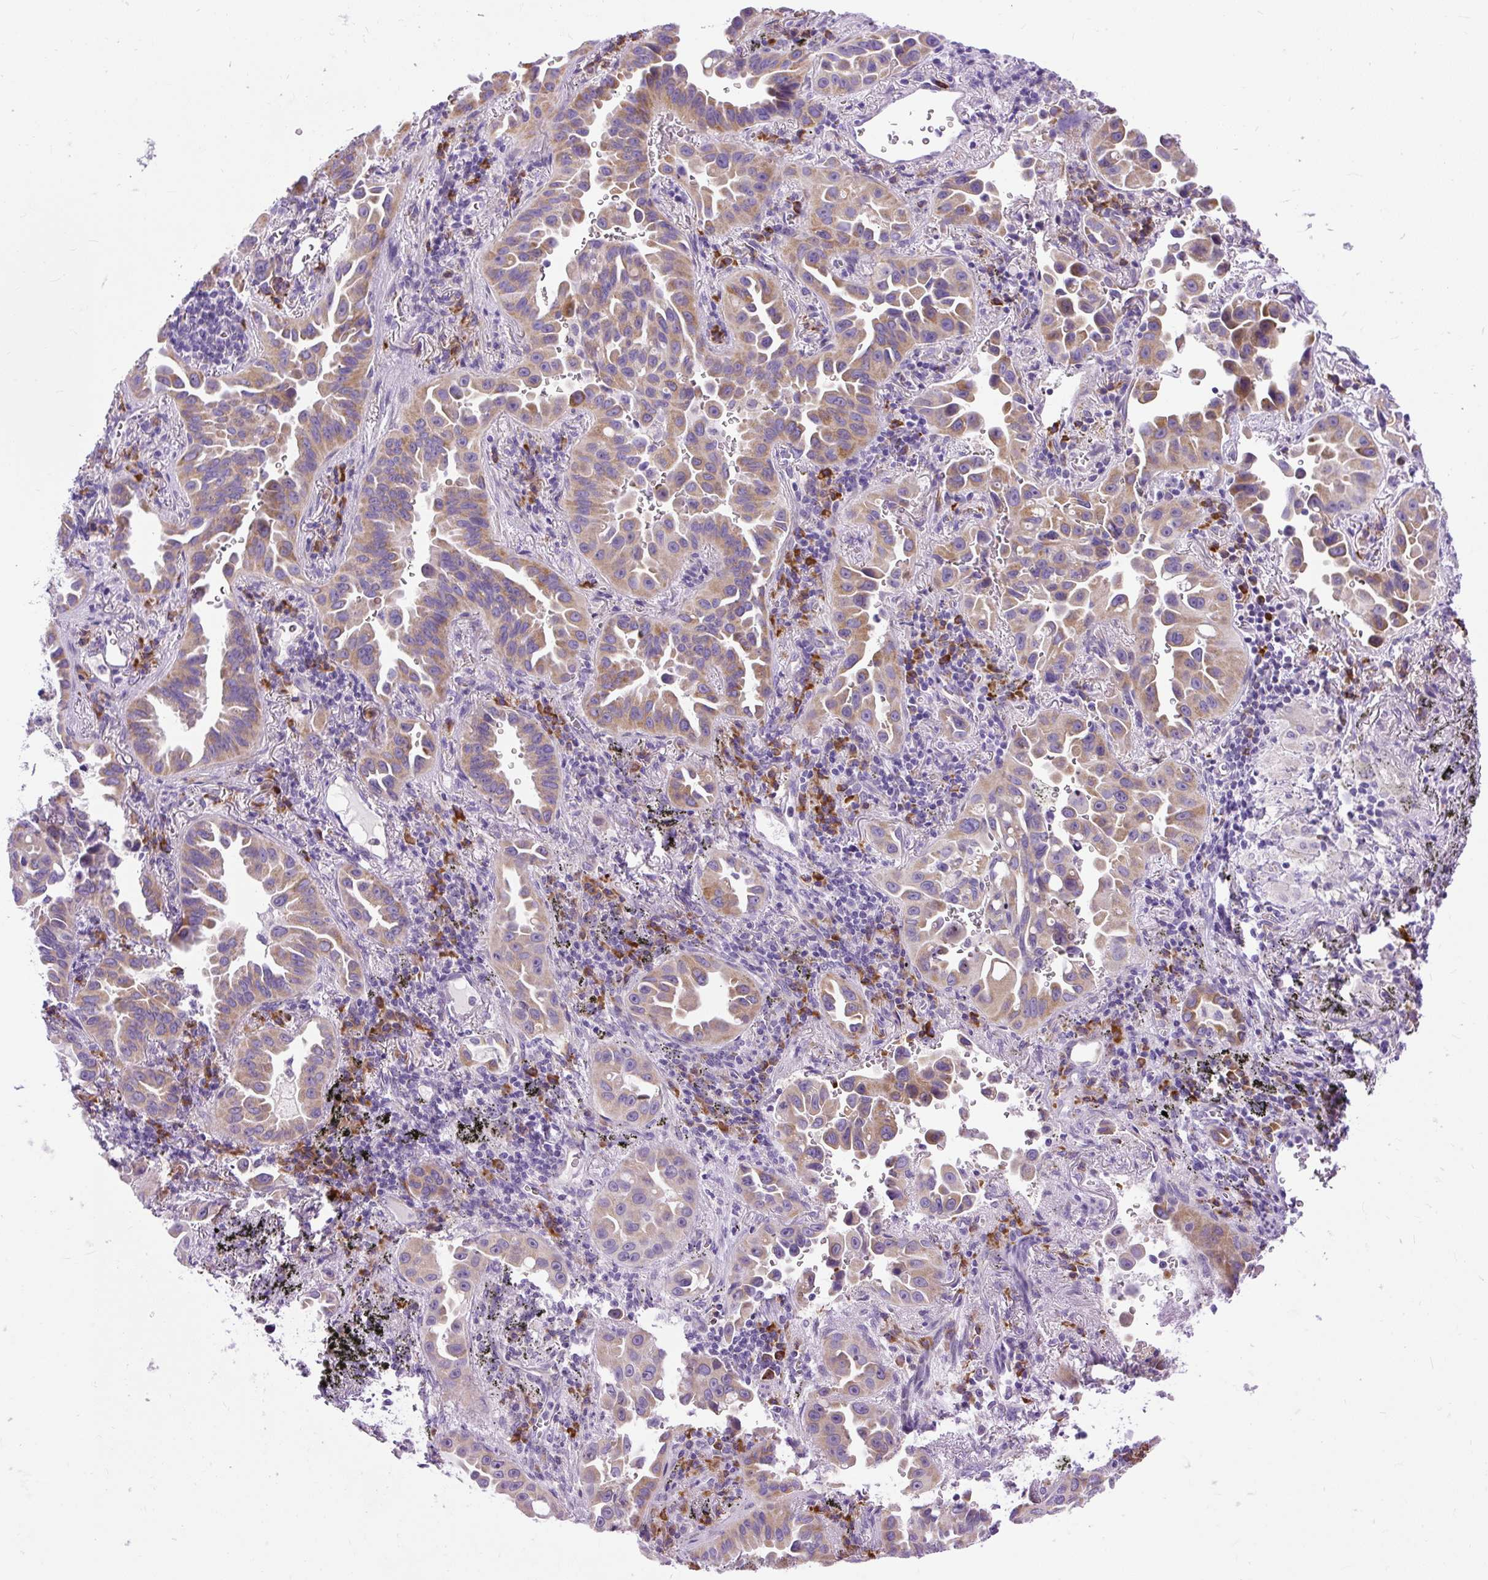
{"staining": {"intensity": "weak", "quantity": ">75%", "location": "cytoplasmic/membranous"}, "tissue": "lung cancer", "cell_type": "Tumor cells", "image_type": "cancer", "snomed": [{"axis": "morphology", "description": "Adenocarcinoma, NOS"}, {"axis": "topography", "description": "Lung"}], "caption": "Lung adenocarcinoma tissue reveals weak cytoplasmic/membranous staining in approximately >75% of tumor cells The staining was performed using DAB to visualize the protein expression in brown, while the nuclei were stained in blue with hematoxylin (Magnification: 20x).", "gene": "SYBU", "patient": {"sex": "male", "age": 68}}